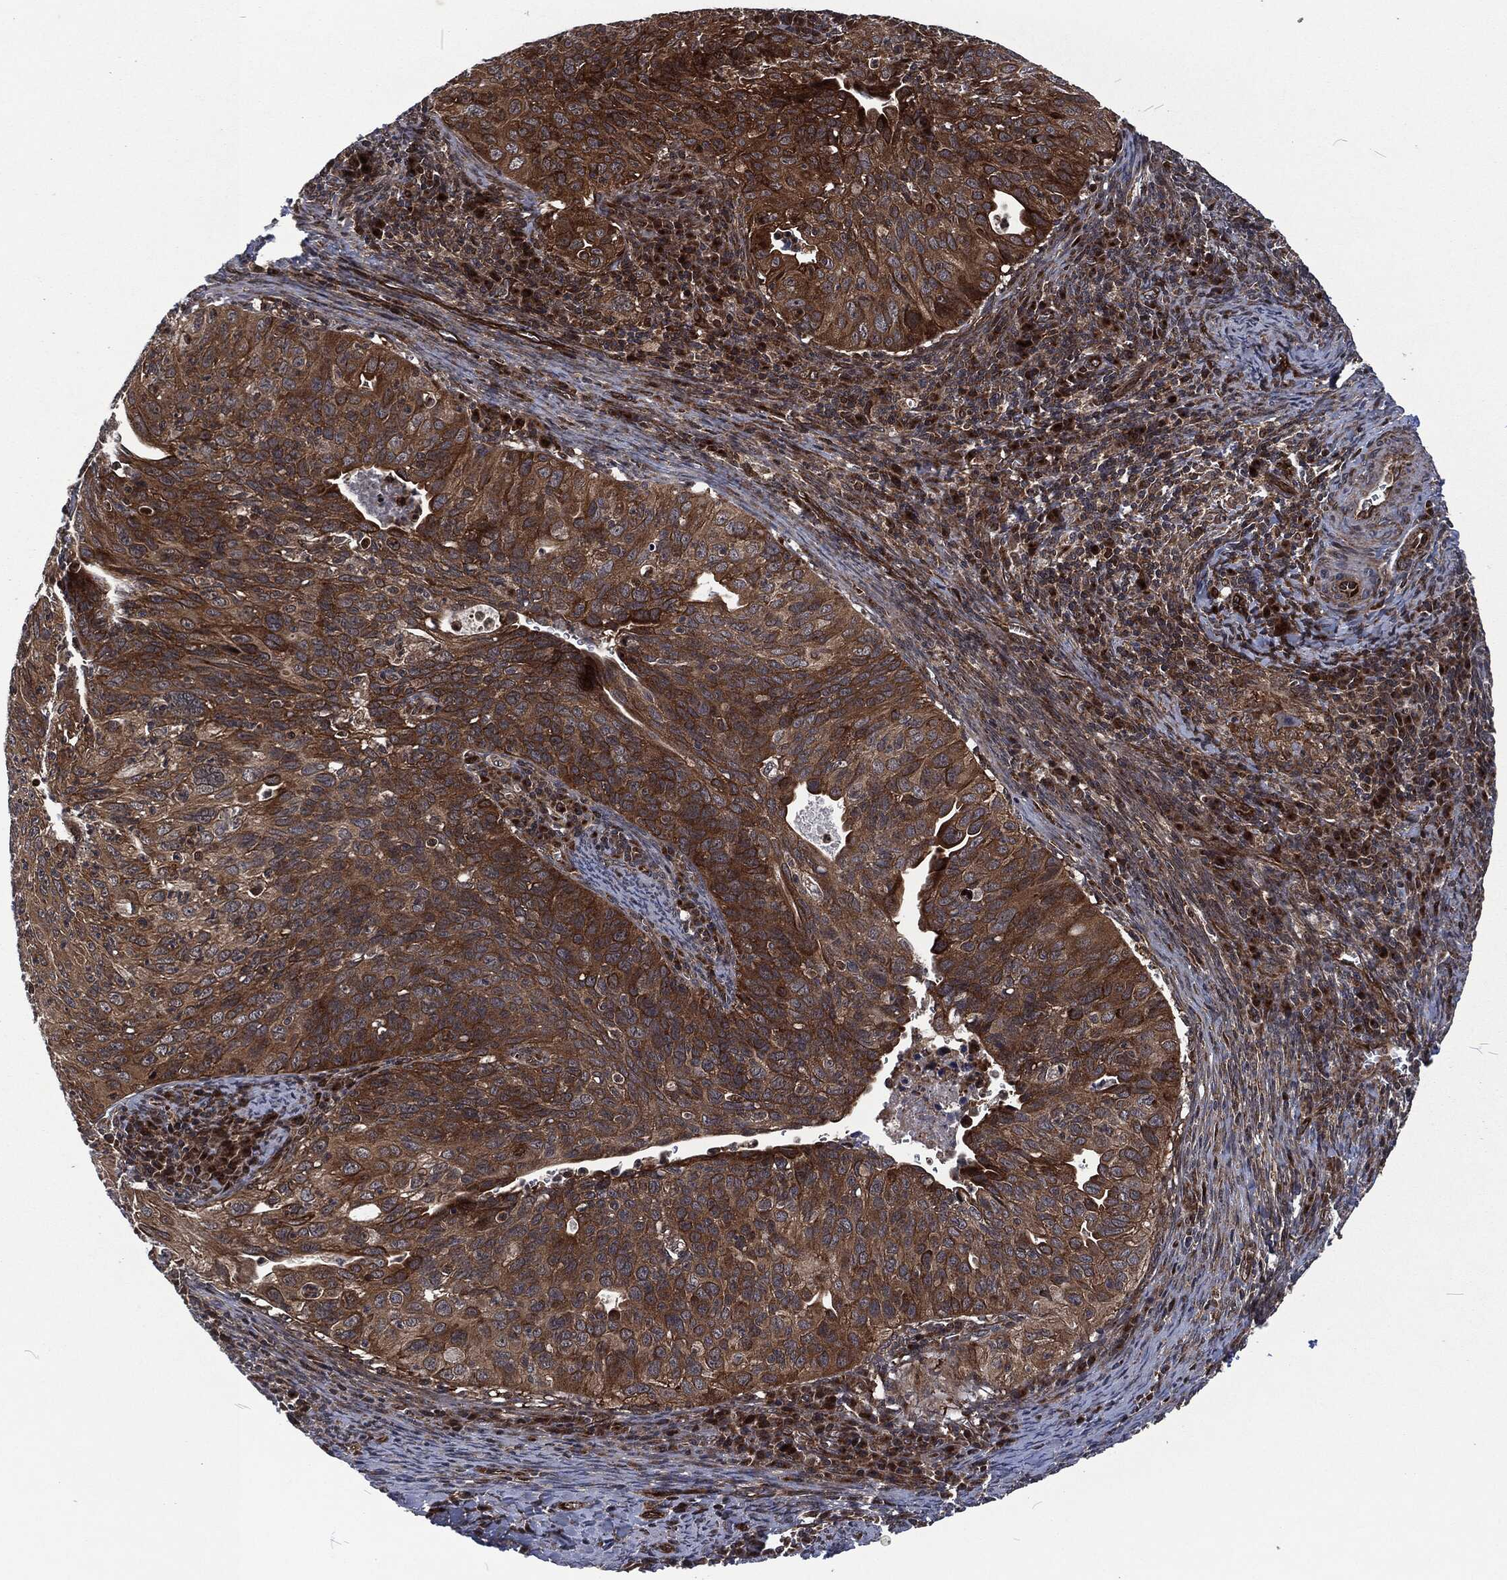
{"staining": {"intensity": "moderate", "quantity": ">75%", "location": "cytoplasmic/membranous"}, "tissue": "cervical cancer", "cell_type": "Tumor cells", "image_type": "cancer", "snomed": [{"axis": "morphology", "description": "Squamous cell carcinoma, NOS"}, {"axis": "topography", "description": "Cervix"}], "caption": "Approximately >75% of tumor cells in human cervical cancer (squamous cell carcinoma) exhibit moderate cytoplasmic/membranous protein positivity as visualized by brown immunohistochemical staining.", "gene": "CMPK2", "patient": {"sex": "female", "age": 26}}